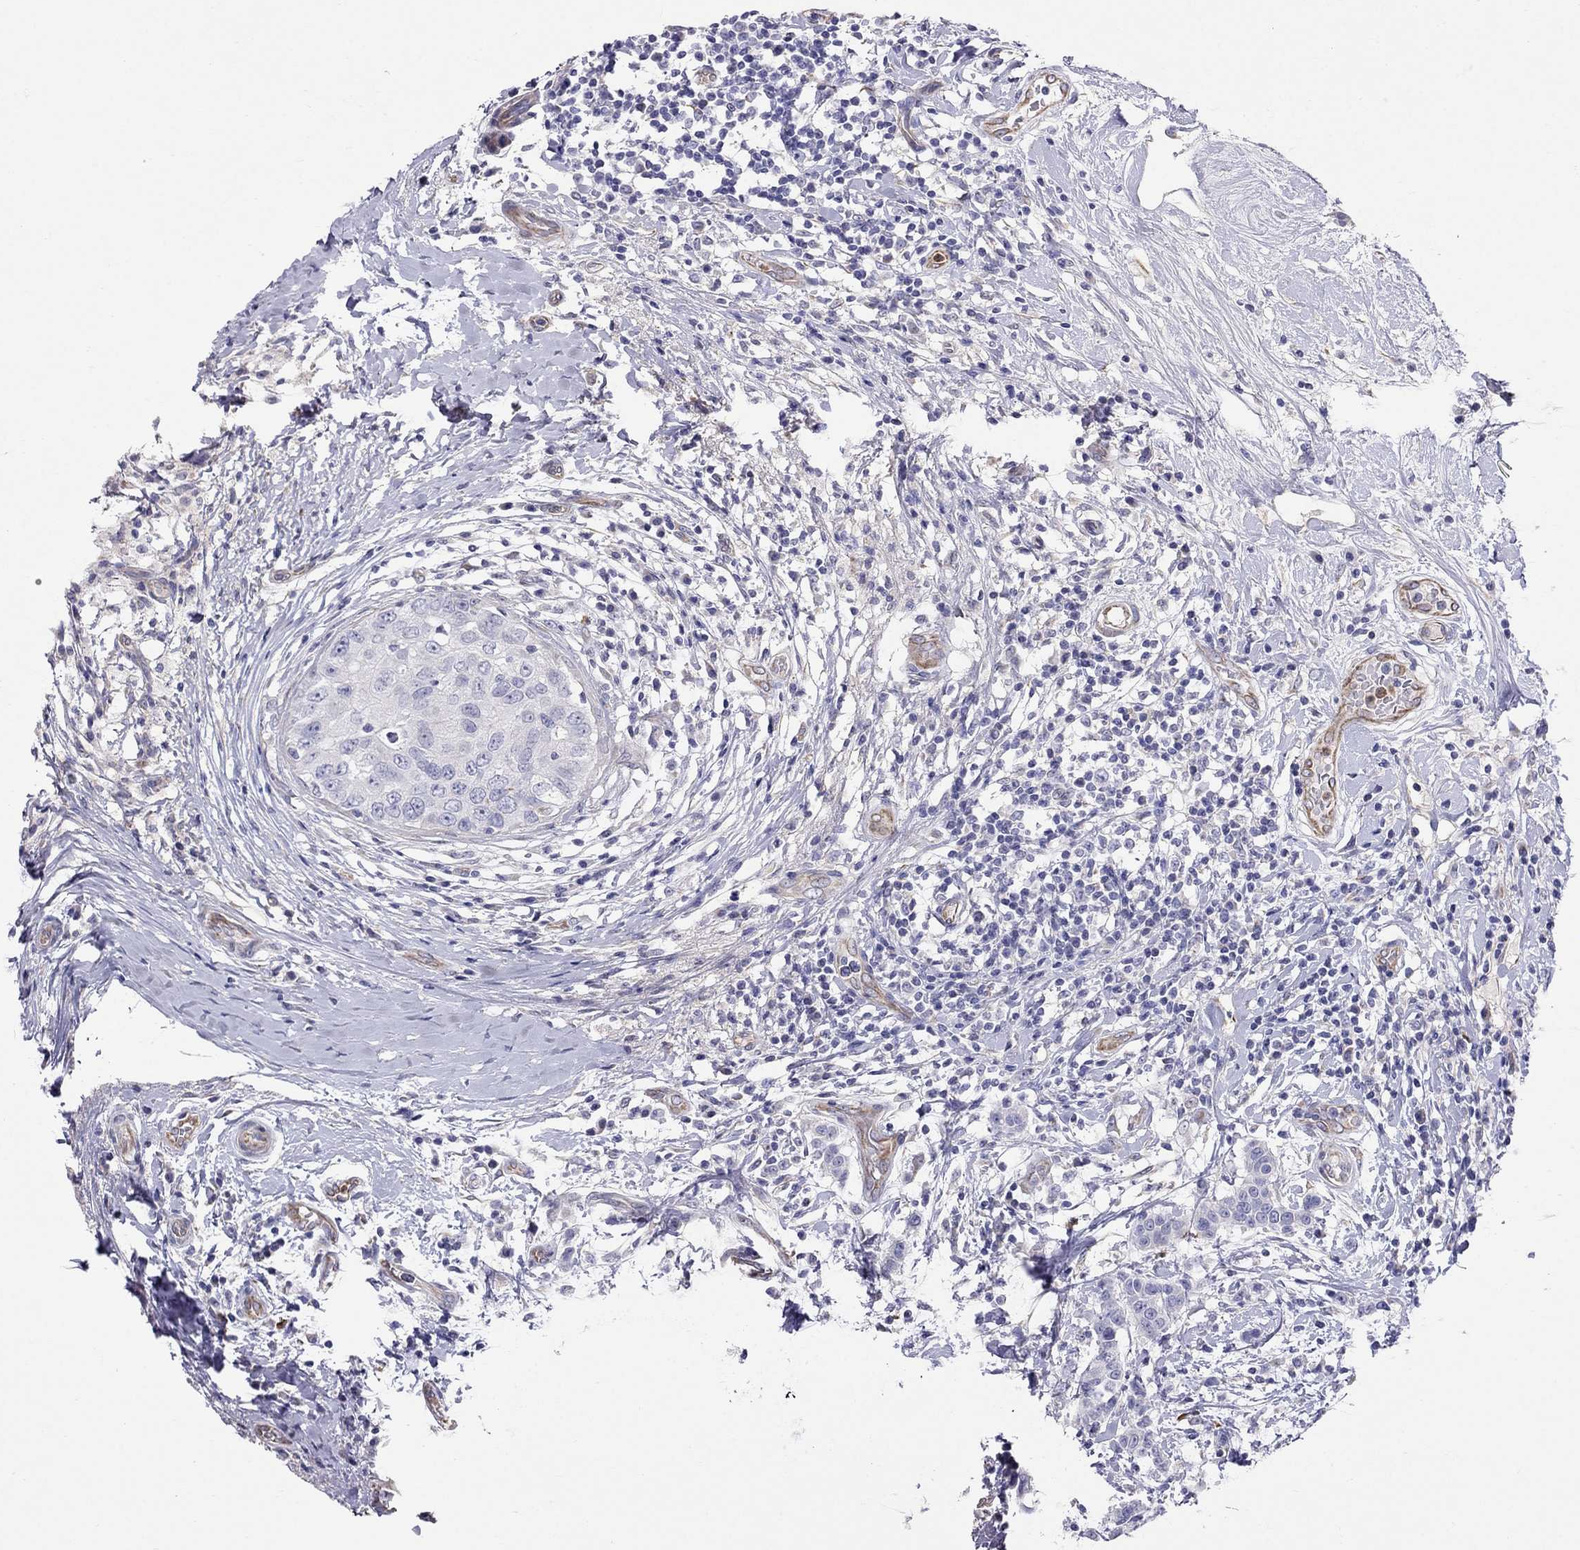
{"staining": {"intensity": "negative", "quantity": "none", "location": "none"}, "tissue": "breast cancer", "cell_type": "Tumor cells", "image_type": "cancer", "snomed": [{"axis": "morphology", "description": "Duct carcinoma"}, {"axis": "topography", "description": "Breast"}], "caption": "Protein analysis of breast cancer exhibits no significant positivity in tumor cells. (Brightfield microscopy of DAB (3,3'-diaminobenzidine) IHC at high magnification).", "gene": "SPINT4", "patient": {"sex": "female", "age": 27}}